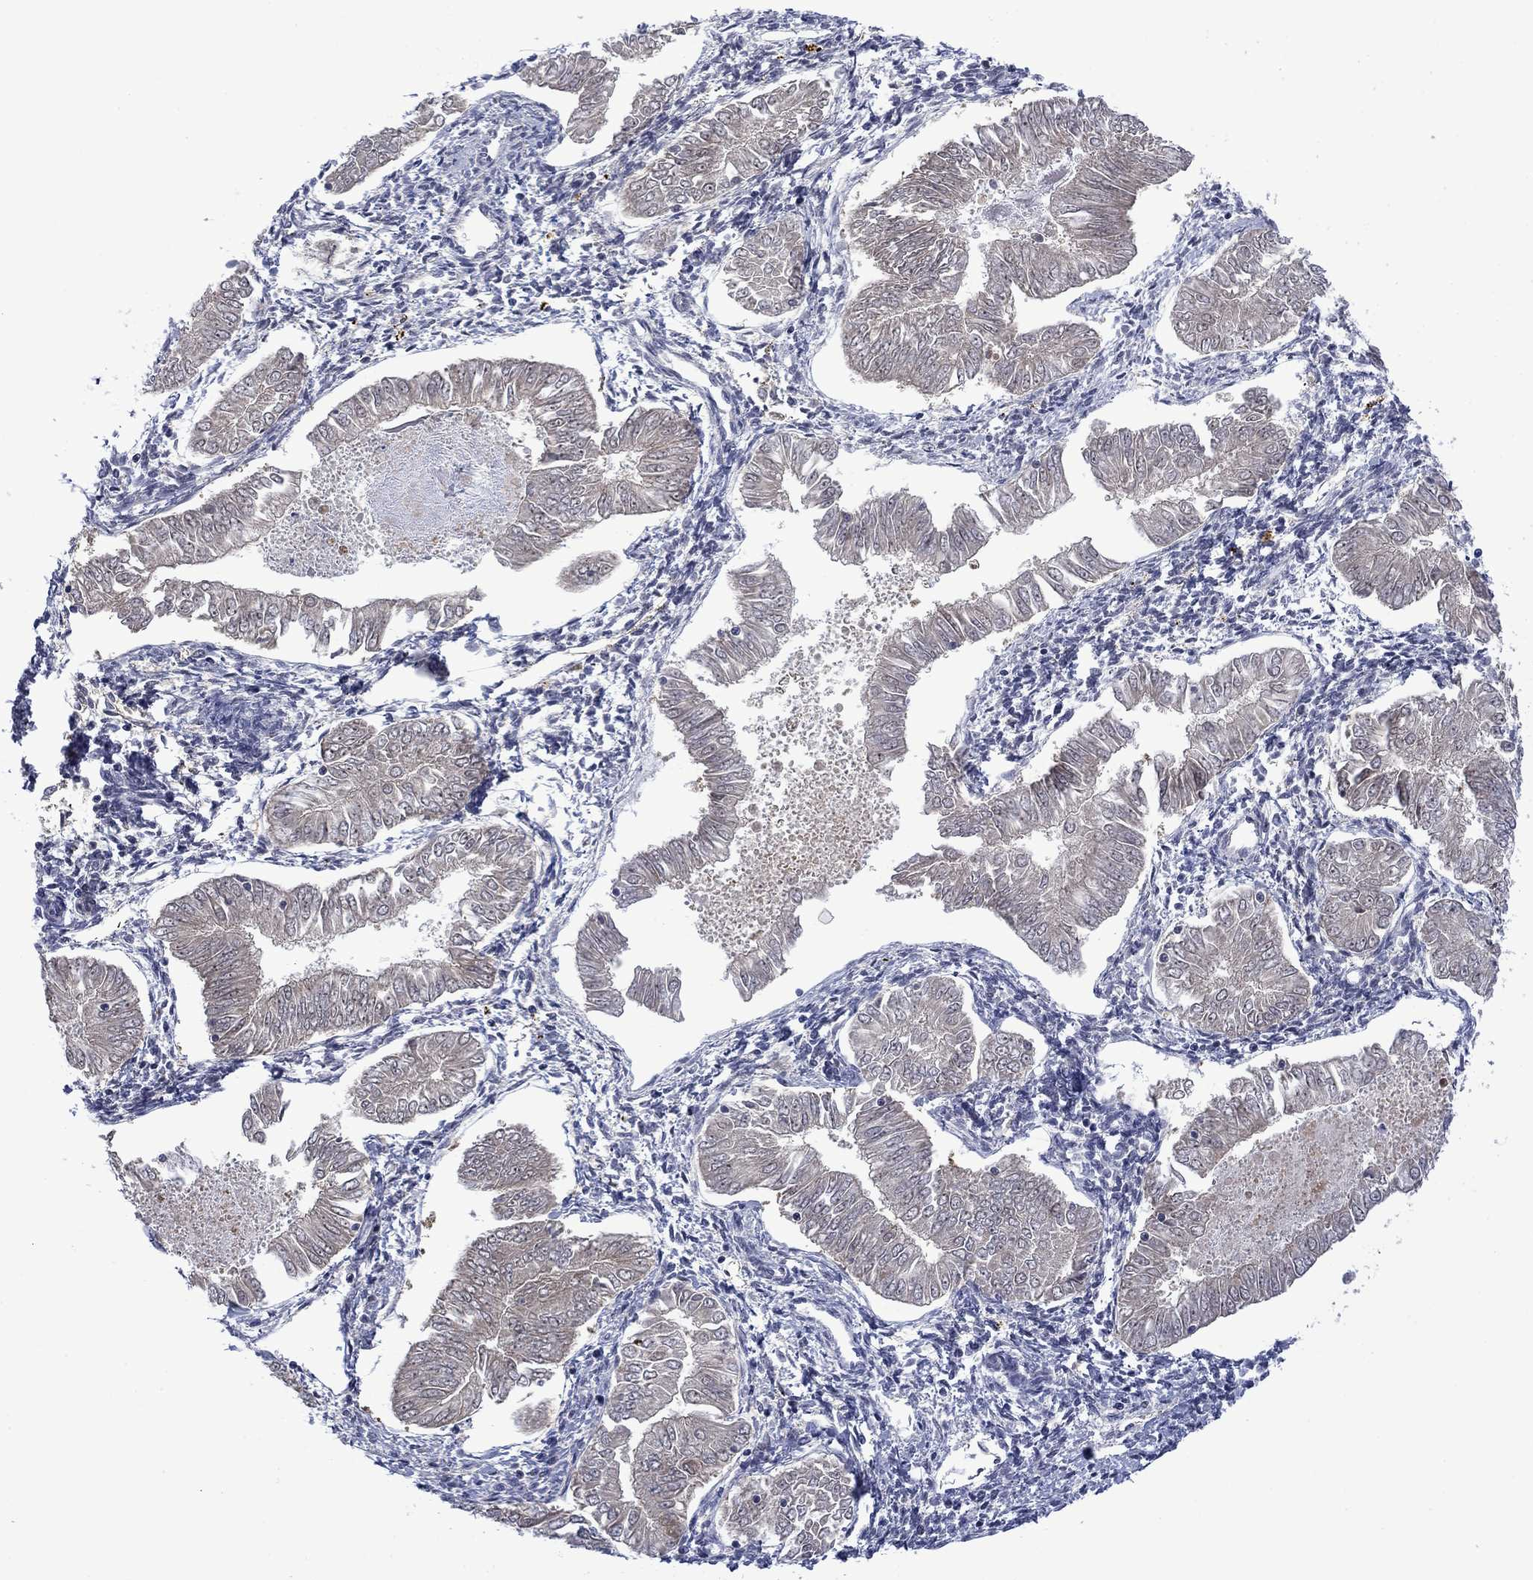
{"staining": {"intensity": "negative", "quantity": "none", "location": "none"}, "tissue": "endometrial cancer", "cell_type": "Tumor cells", "image_type": "cancer", "snomed": [{"axis": "morphology", "description": "Adenocarcinoma, NOS"}, {"axis": "topography", "description": "Endometrium"}], "caption": "Tumor cells show no significant protein staining in endometrial cancer (adenocarcinoma).", "gene": "AGL", "patient": {"sex": "female", "age": 53}}